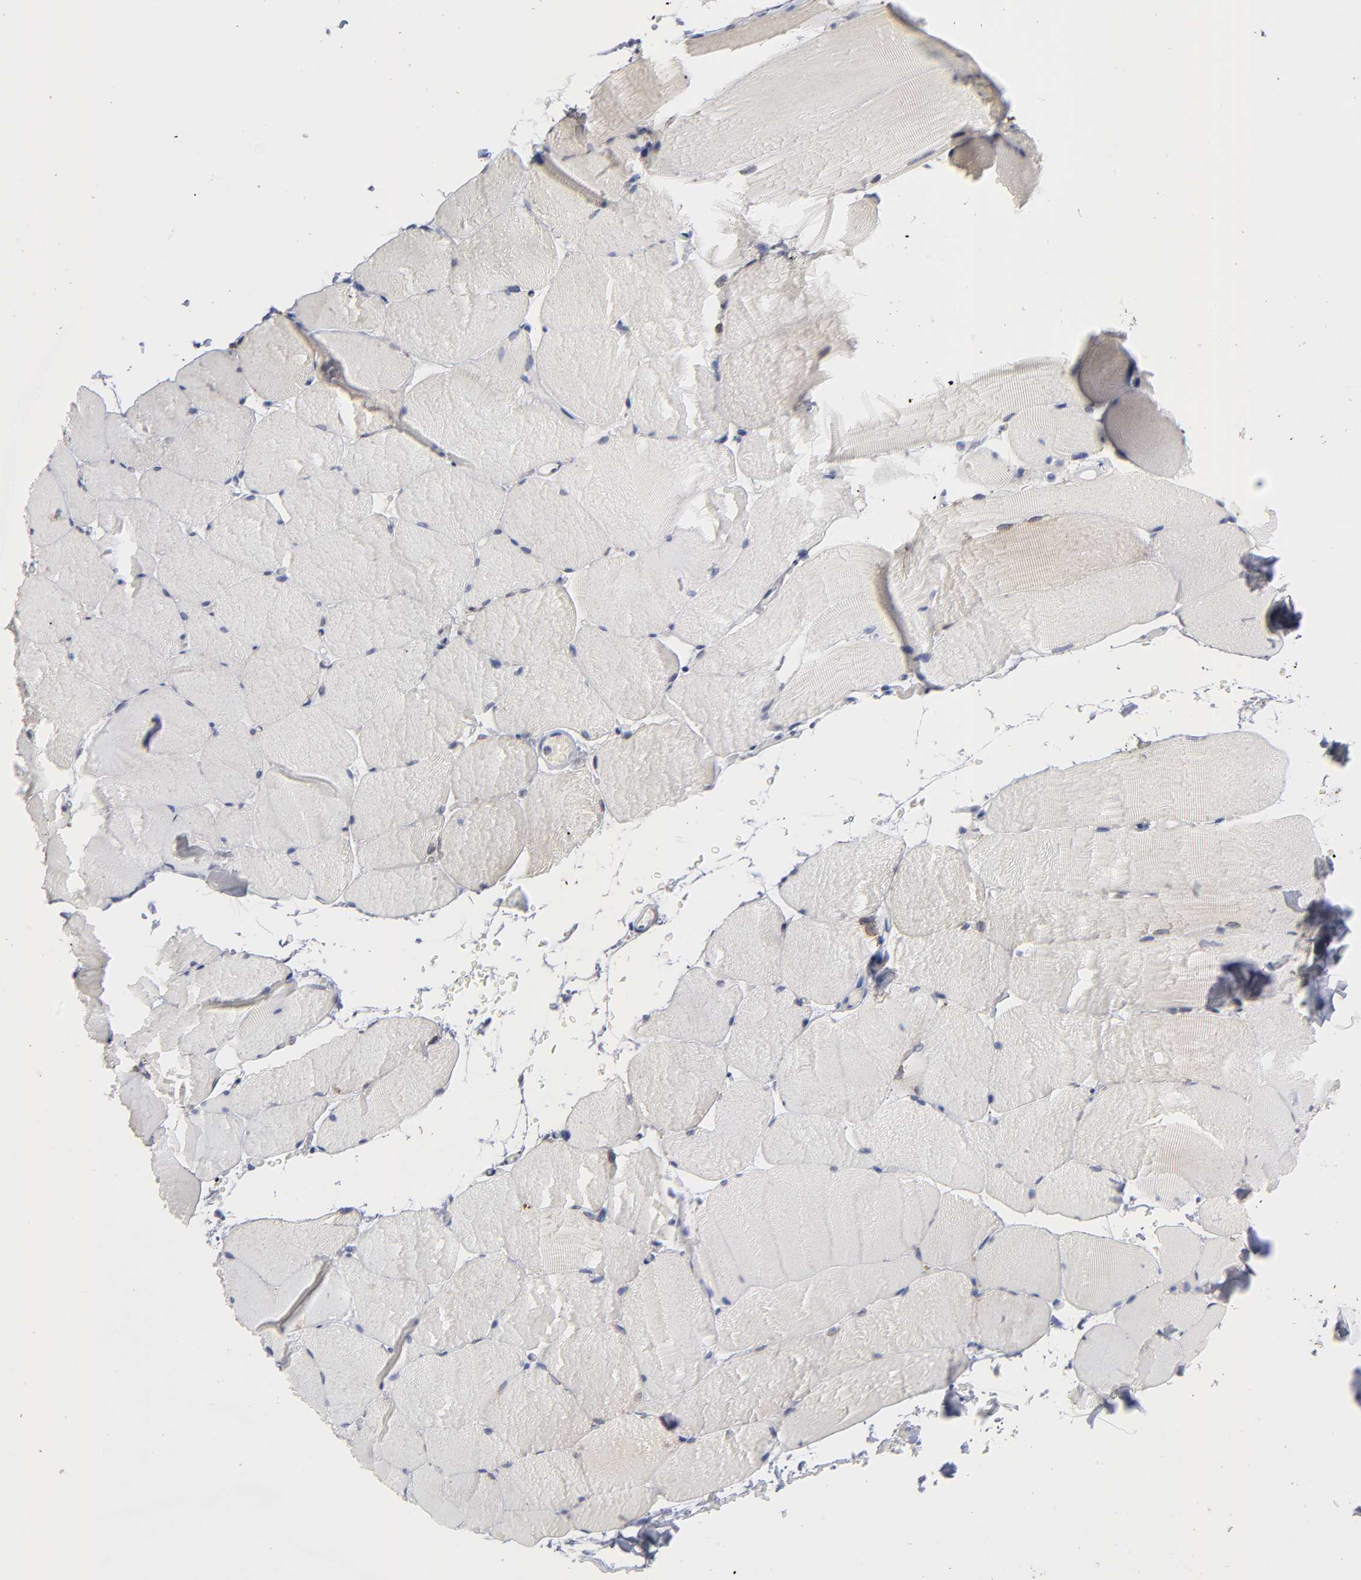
{"staining": {"intensity": "moderate", "quantity": "25%-75%", "location": "cytoplasmic/membranous,nuclear"}, "tissue": "skeletal muscle", "cell_type": "Myocytes", "image_type": "normal", "snomed": [{"axis": "morphology", "description": "Normal tissue, NOS"}, {"axis": "topography", "description": "Skeletal muscle"}, {"axis": "topography", "description": "Parathyroid gland"}], "caption": "Unremarkable skeletal muscle reveals moderate cytoplasmic/membranous,nuclear expression in approximately 25%-75% of myocytes, visualized by immunohistochemistry. (Brightfield microscopy of DAB IHC at high magnification).", "gene": "PDLIM2", "patient": {"sex": "female", "age": 37}}